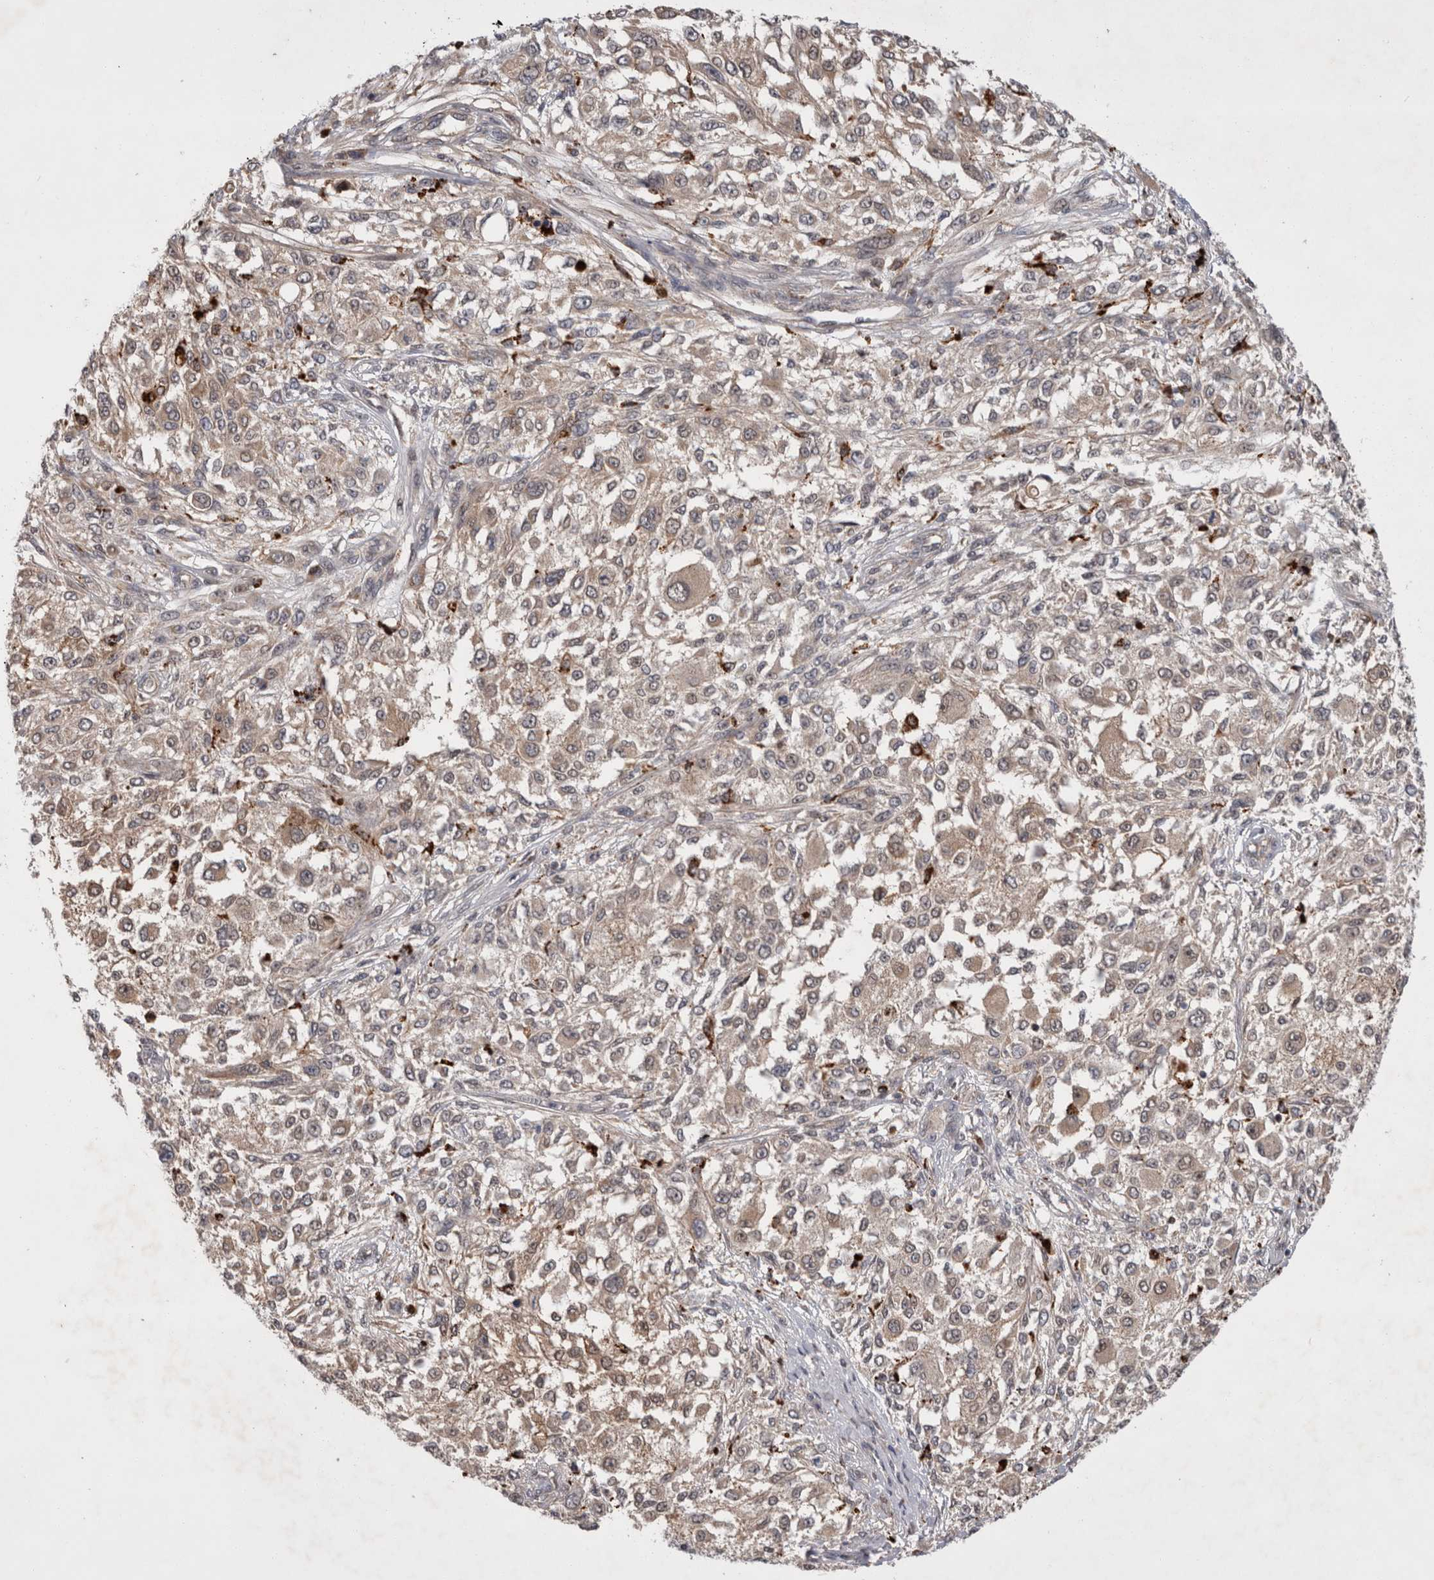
{"staining": {"intensity": "weak", "quantity": ">75%", "location": "cytoplasmic/membranous"}, "tissue": "melanoma", "cell_type": "Tumor cells", "image_type": "cancer", "snomed": [{"axis": "morphology", "description": "Necrosis, NOS"}, {"axis": "morphology", "description": "Malignant melanoma, NOS"}, {"axis": "topography", "description": "Skin"}], "caption": "Immunohistochemistry (IHC) of melanoma exhibits low levels of weak cytoplasmic/membranous positivity in approximately >75% of tumor cells.", "gene": "MRPL37", "patient": {"sex": "female", "age": 87}}